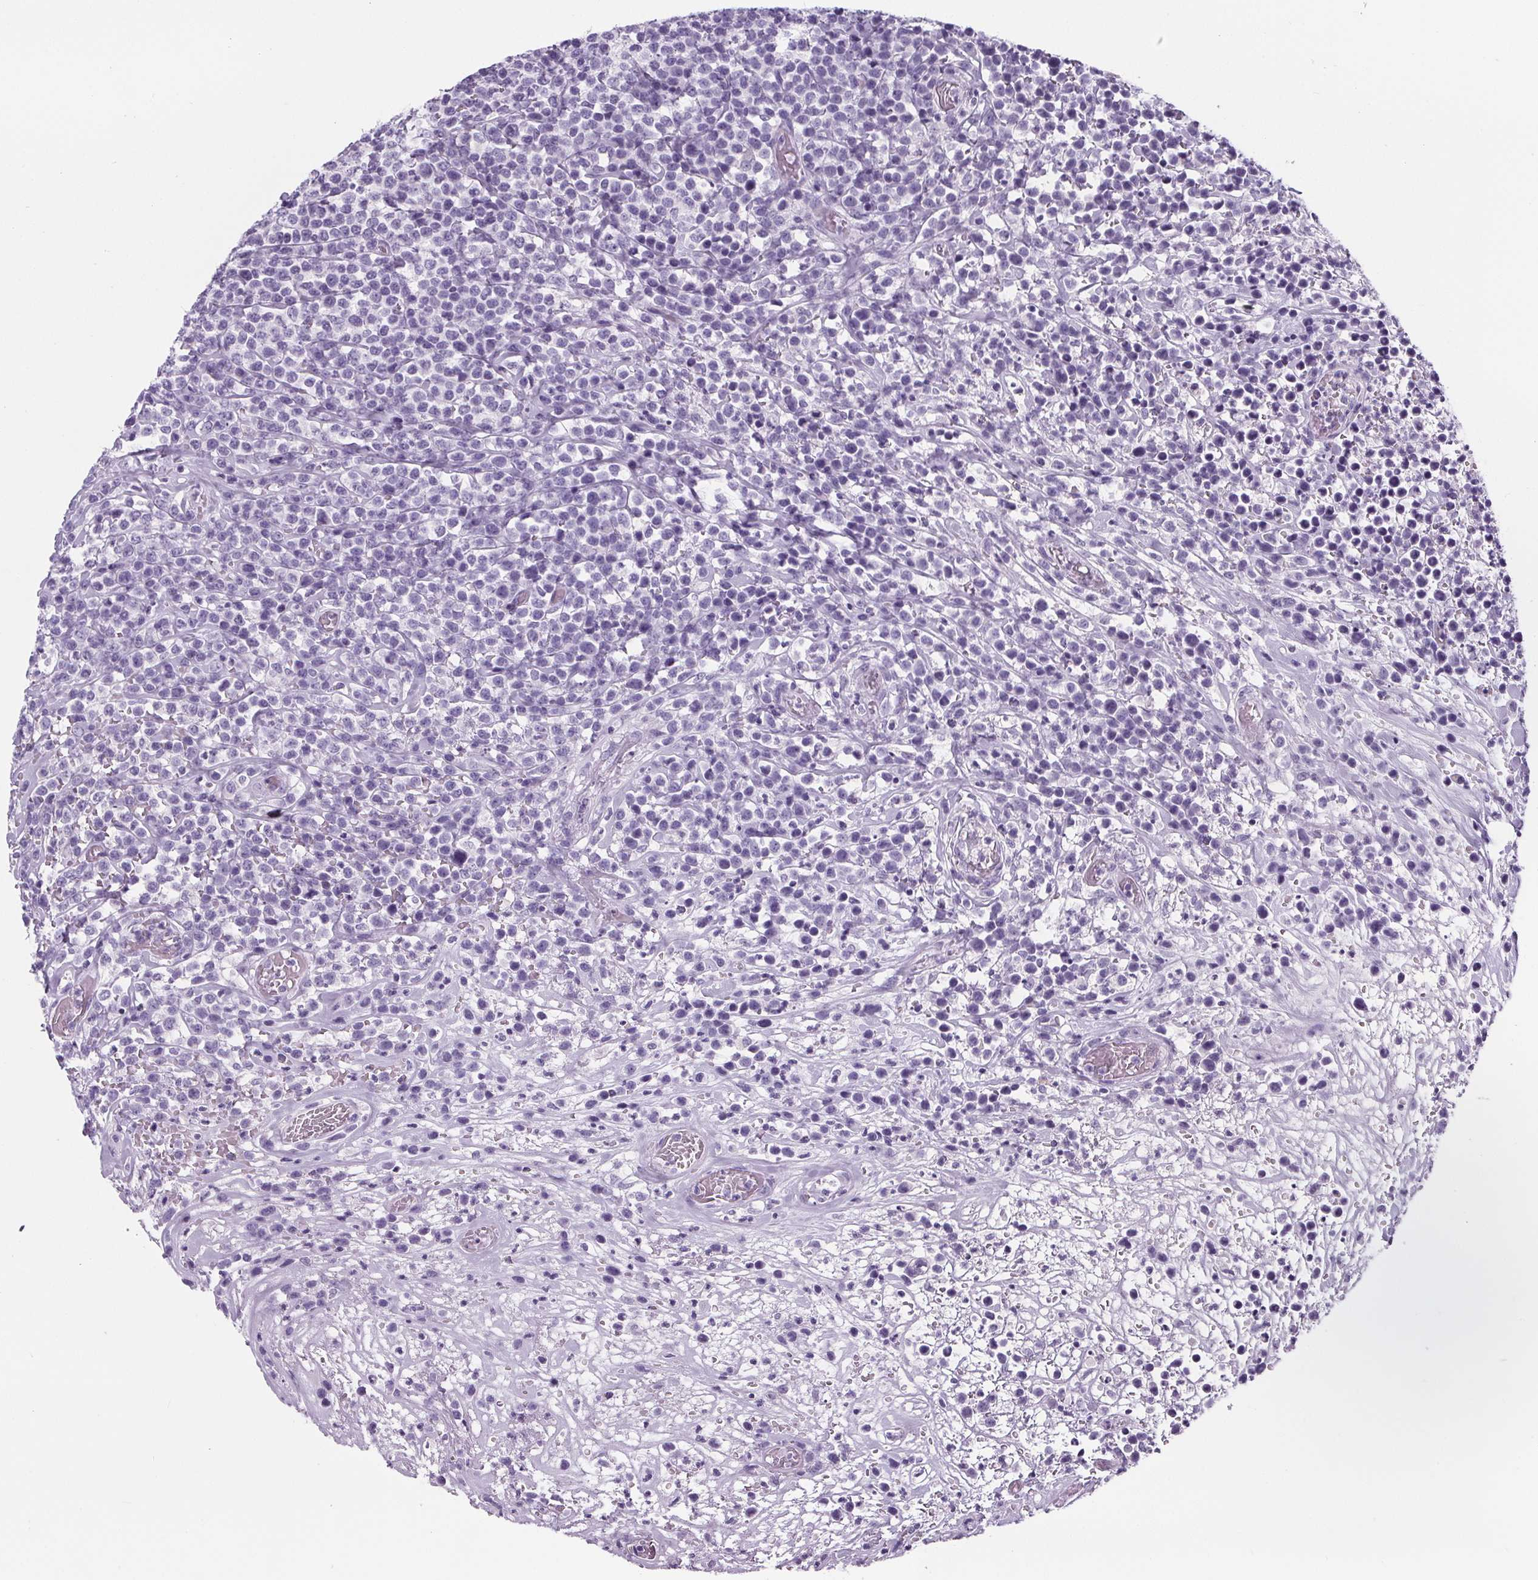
{"staining": {"intensity": "negative", "quantity": "none", "location": "none"}, "tissue": "lymphoma", "cell_type": "Tumor cells", "image_type": "cancer", "snomed": [{"axis": "morphology", "description": "Malignant lymphoma, non-Hodgkin's type, High grade"}, {"axis": "topography", "description": "Soft tissue"}], "caption": "DAB (3,3'-diaminobenzidine) immunohistochemical staining of malignant lymphoma, non-Hodgkin's type (high-grade) exhibits no significant positivity in tumor cells.", "gene": "ADRB1", "patient": {"sex": "female", "age": 56}}